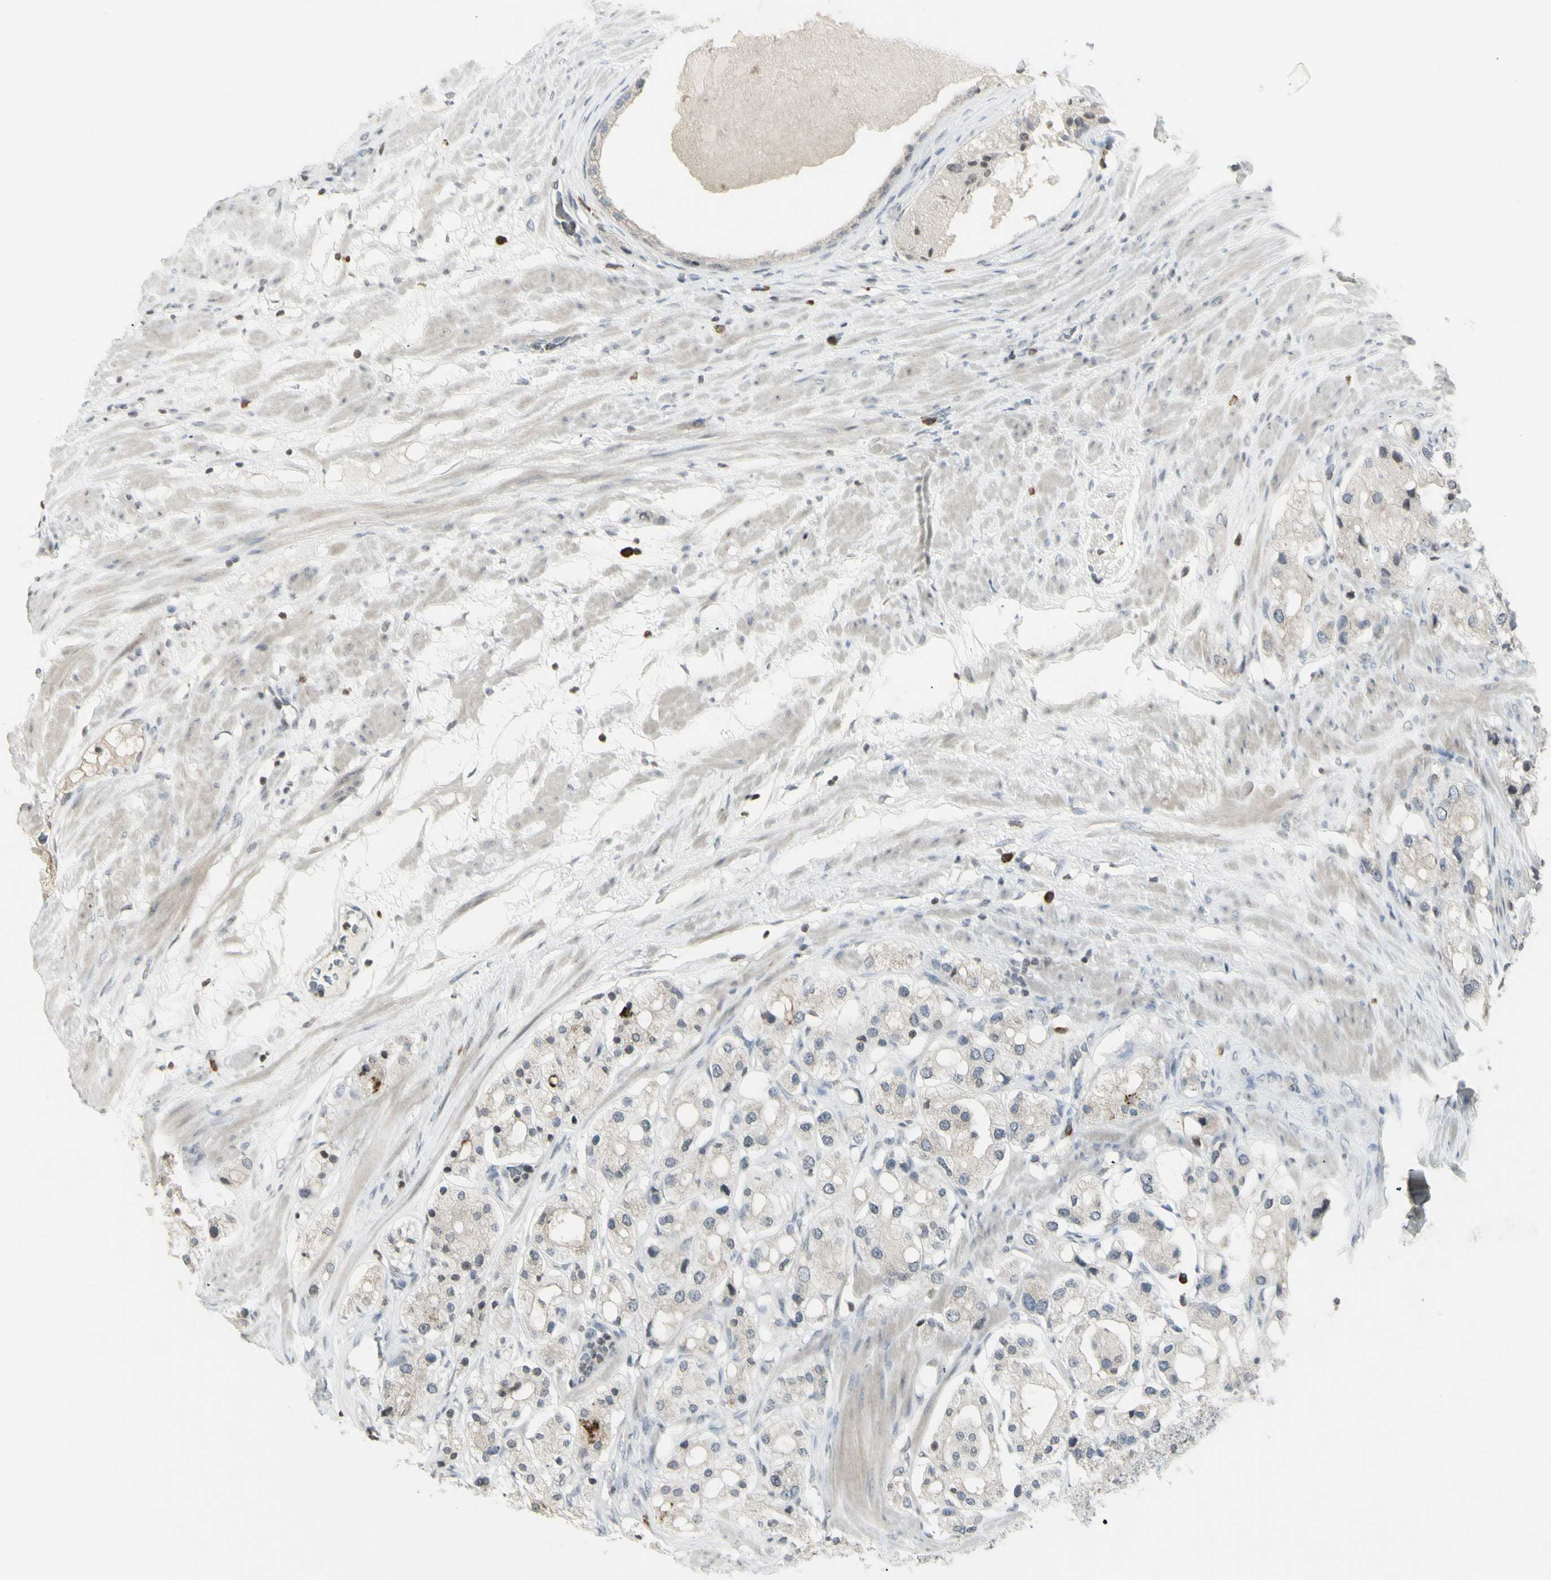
{"staining": {"intensity": "moderate", "quantity": "<25%", "location": "cytoplasmic/membranous"}, "tissue": "prostate cancer", "cell_type": "Tumor cells", "image_type": "cancer", "snomed": [{"axis": "morphology", "description": "Adenocarcinoma, High grade"}, {"axis": "topography", "description": "Prostate"}], "caption": "The image shows immunohistochemical staining of prostate cancer. There is moderate cytoplasmic/membranous staining is seen in about <25% of tumor cells.", "gene": "MUC5AC", "patient": {"sex": "male", "age": 65}}